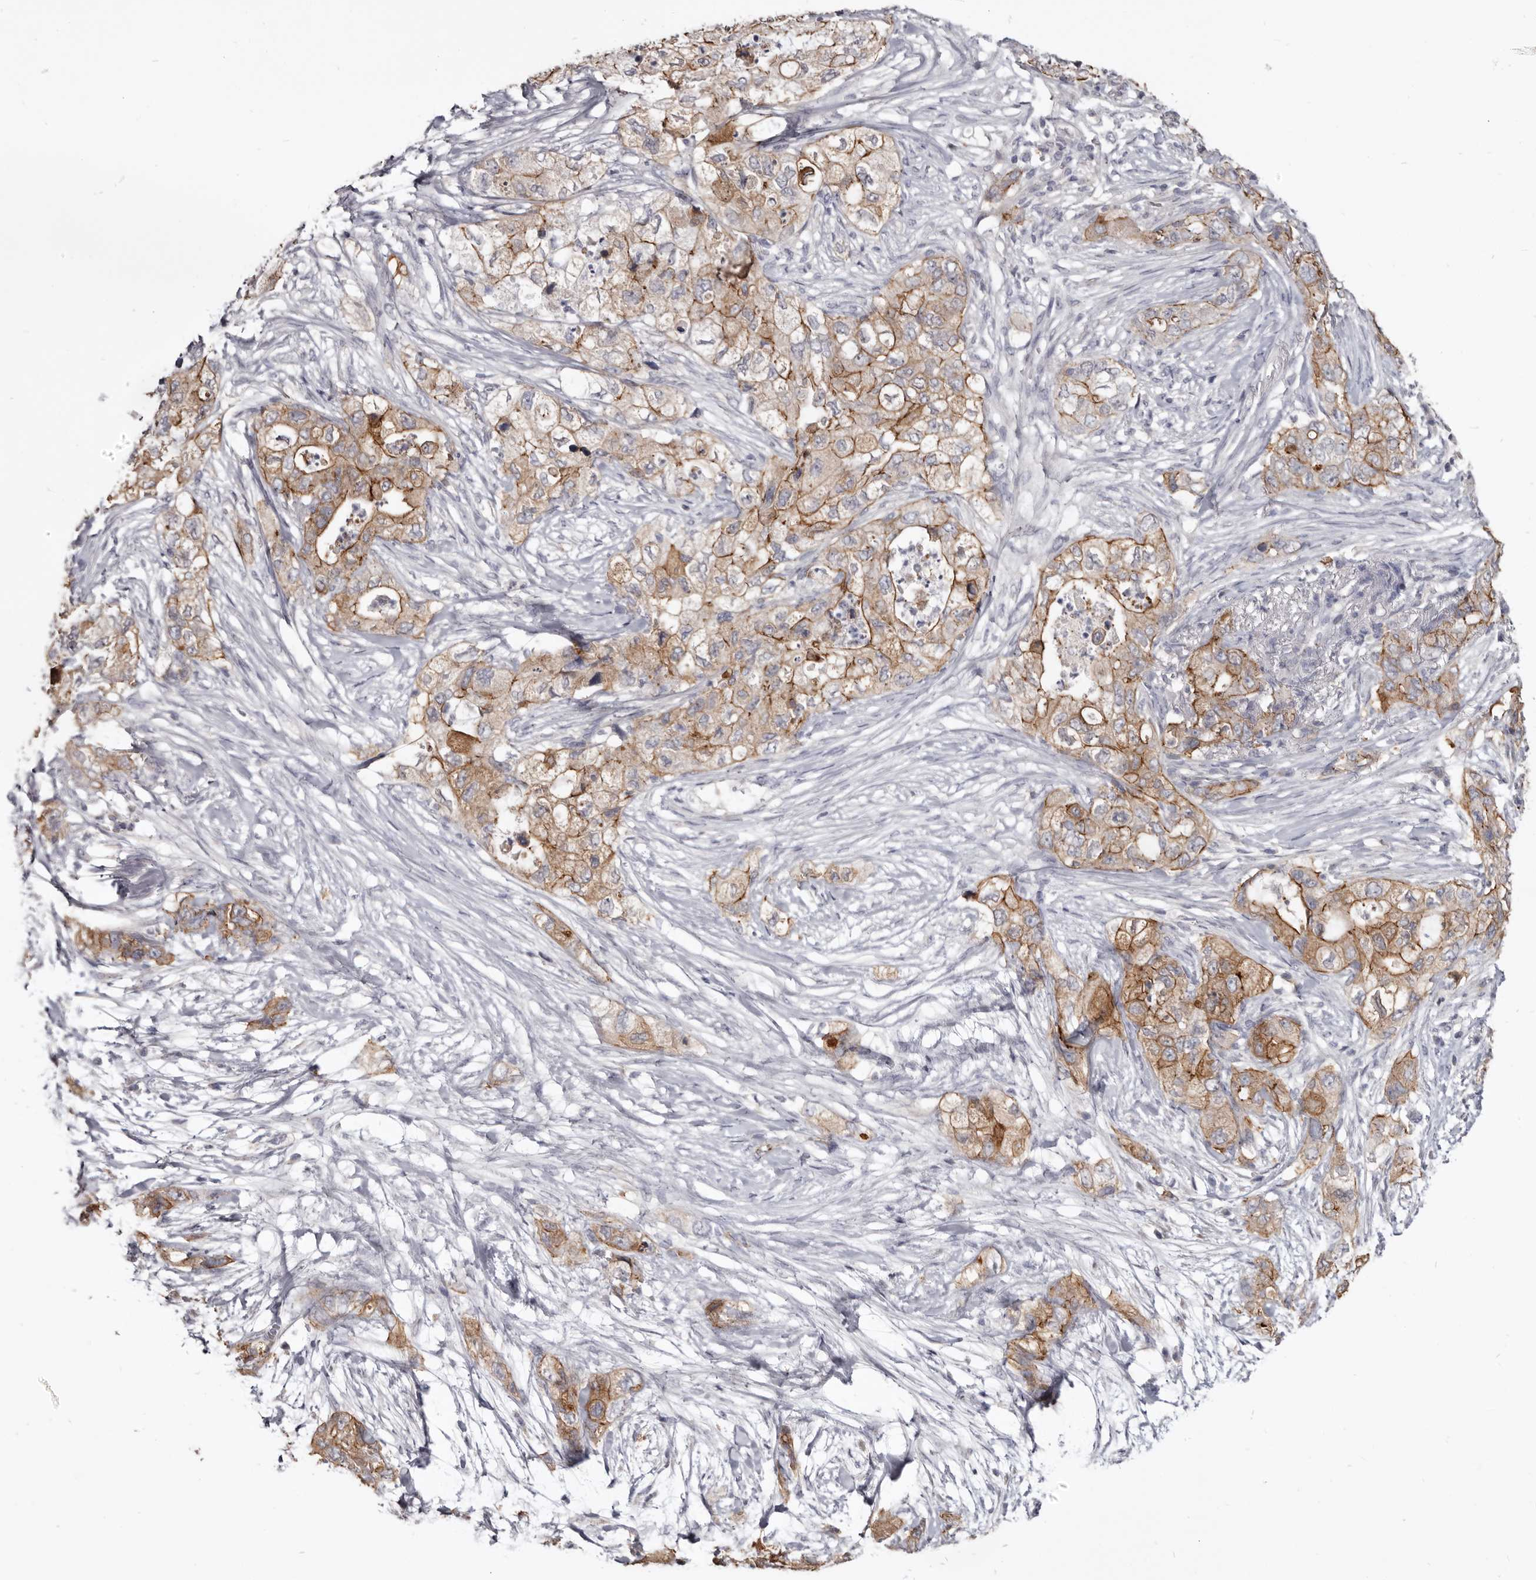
{"staining": {"intensity": "moderate", "quantity": ">75%", "location": "cytoplasmic/membranous"}, "tissue": "pancreatic cancer", "cell_type": "Tumor cells", "image_type": "cancer", "snomed": [{"axis": "morphology", "description": "Adenocarcinoma, NOS"}, {"axis": "topography", "description": "Pancreas"}], "caption": "IHC of human pancreatic adenocarcinoma displays medium levels of moderate cytoplasmic/membranous positivity in about >75% of tumor cells.", "gene": "CGN", "patient": {"sex": "female", "age": 73}}